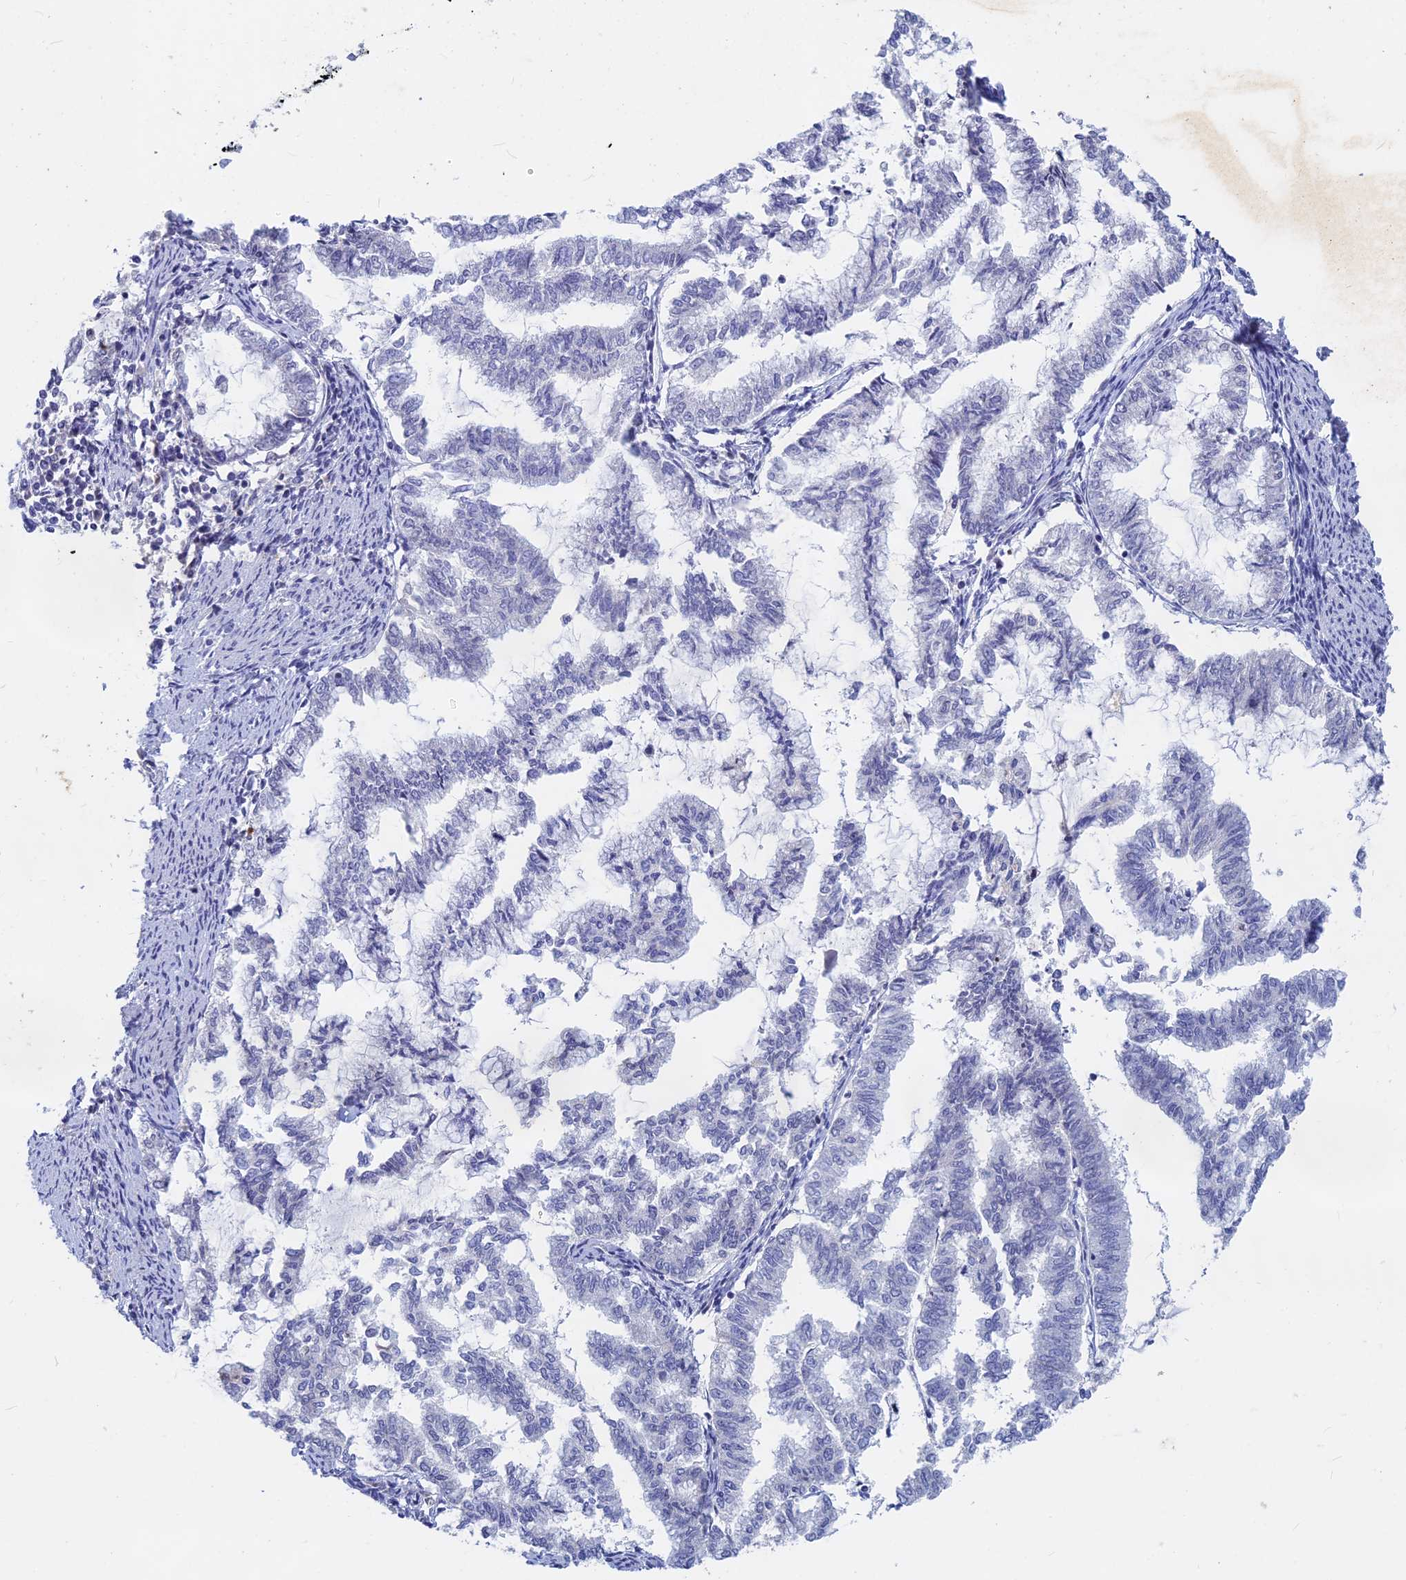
{"staining": {"intensity": "negative", "quantity": "none", "location": "none"}, "tissue": "endometrial cancer", "cell_type": "Tumor cells", "image_type": "cancer", "snomed": [{"axis": "morphology", "description": "Adenocarcinoma, NOS"}, {"axis": "topography", "description": "Endometrium"}], "caption": "Tumor cells show no significant protein staining in endometrial cancer.", "gene": "ACP7", "patient": {"sex": "female", "age": 79}}